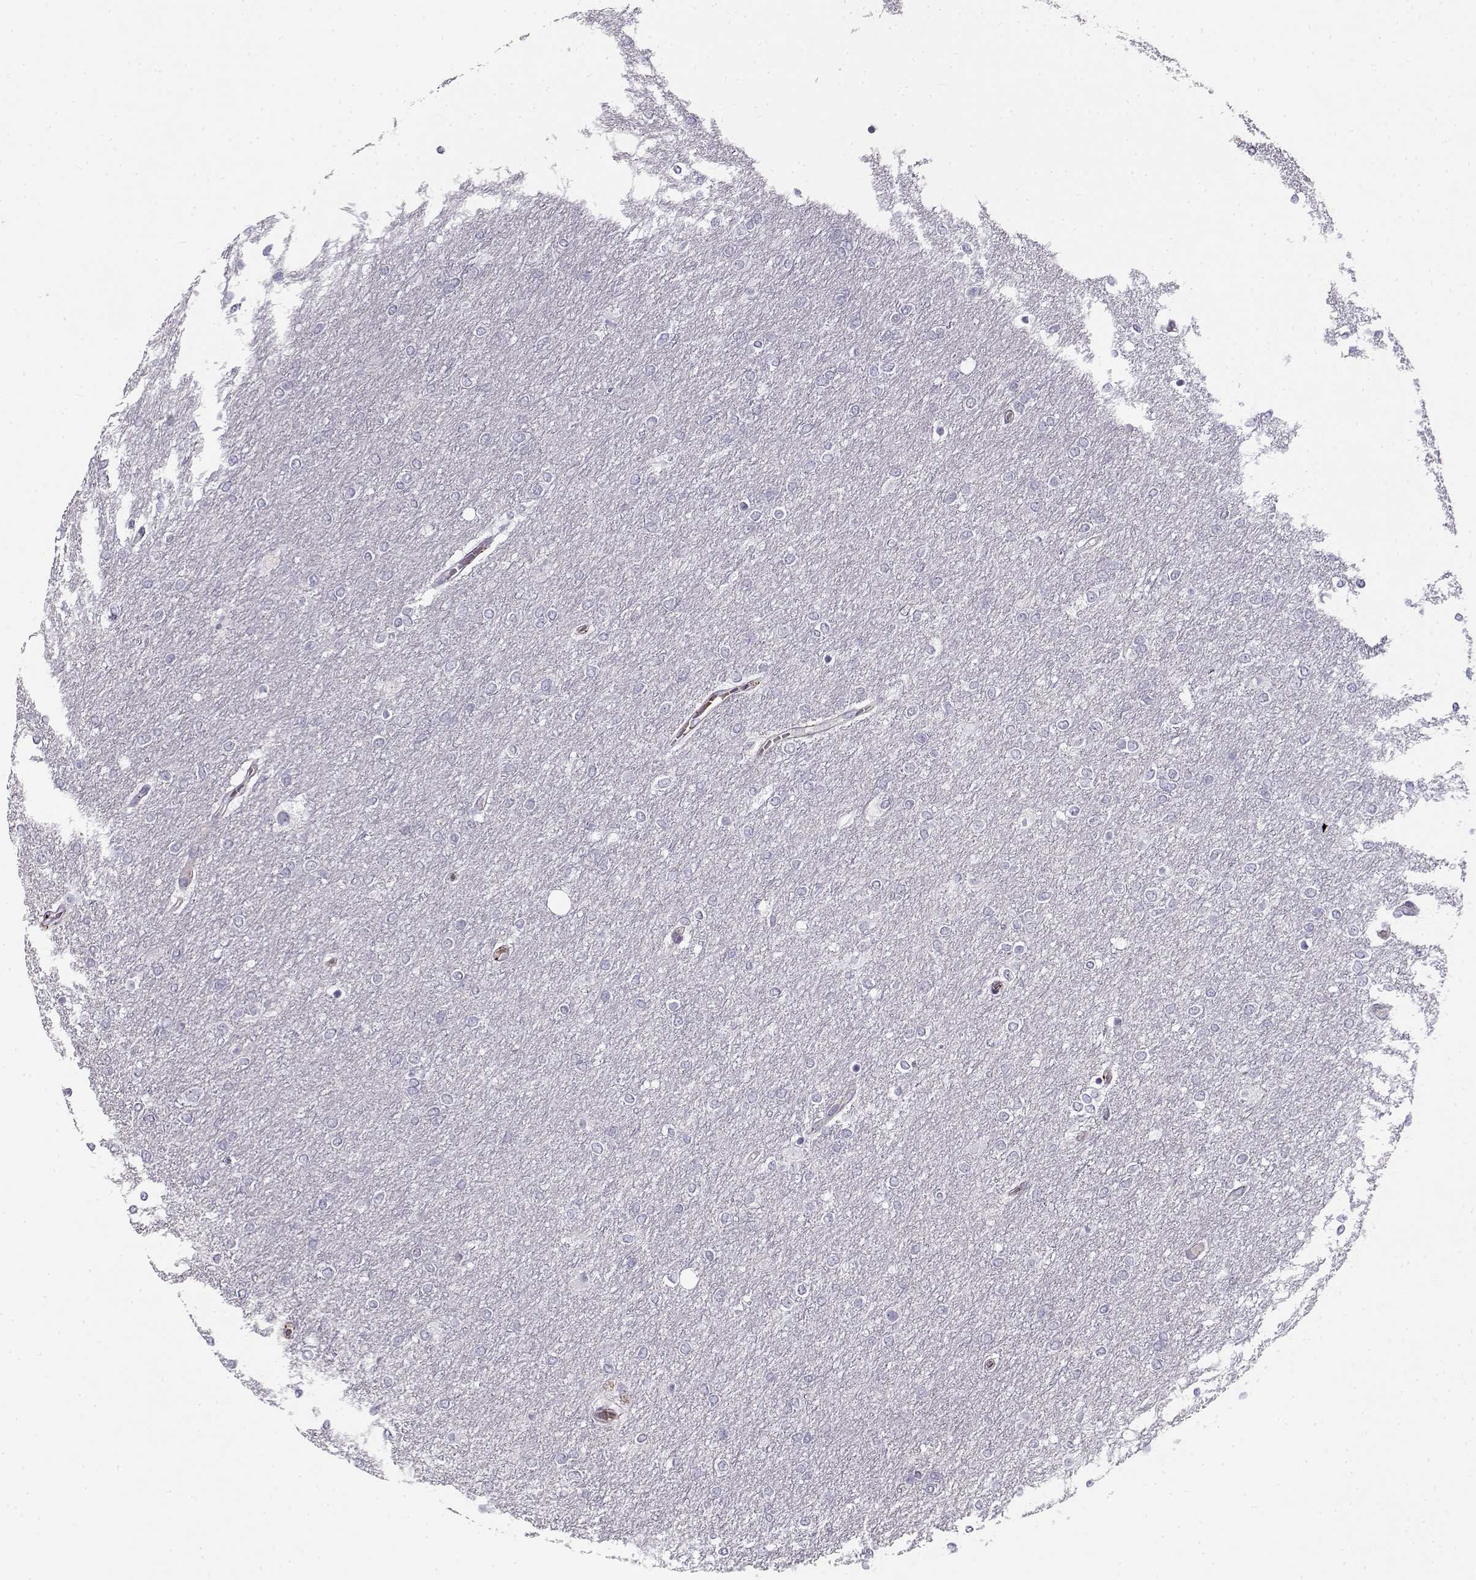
{"staining": {"intensity": "negative", "quantity": "none", "location": "none"}, "tissue": "glioma", "cell_type": "Tumor cells", "image_type": "cancer", "snomed": [{"axis": "morphology", "description": "Glioma, malignant, High grade"}, {"axis": "topography", "description": "Brain"}], "caption": "IHC image of neoplastic tissue: human glioma stained with DAB exhibits no significant protein expression in tumor cells.", "gene": "MYO1A", "patient": {"sex": "female", "age": 61}}